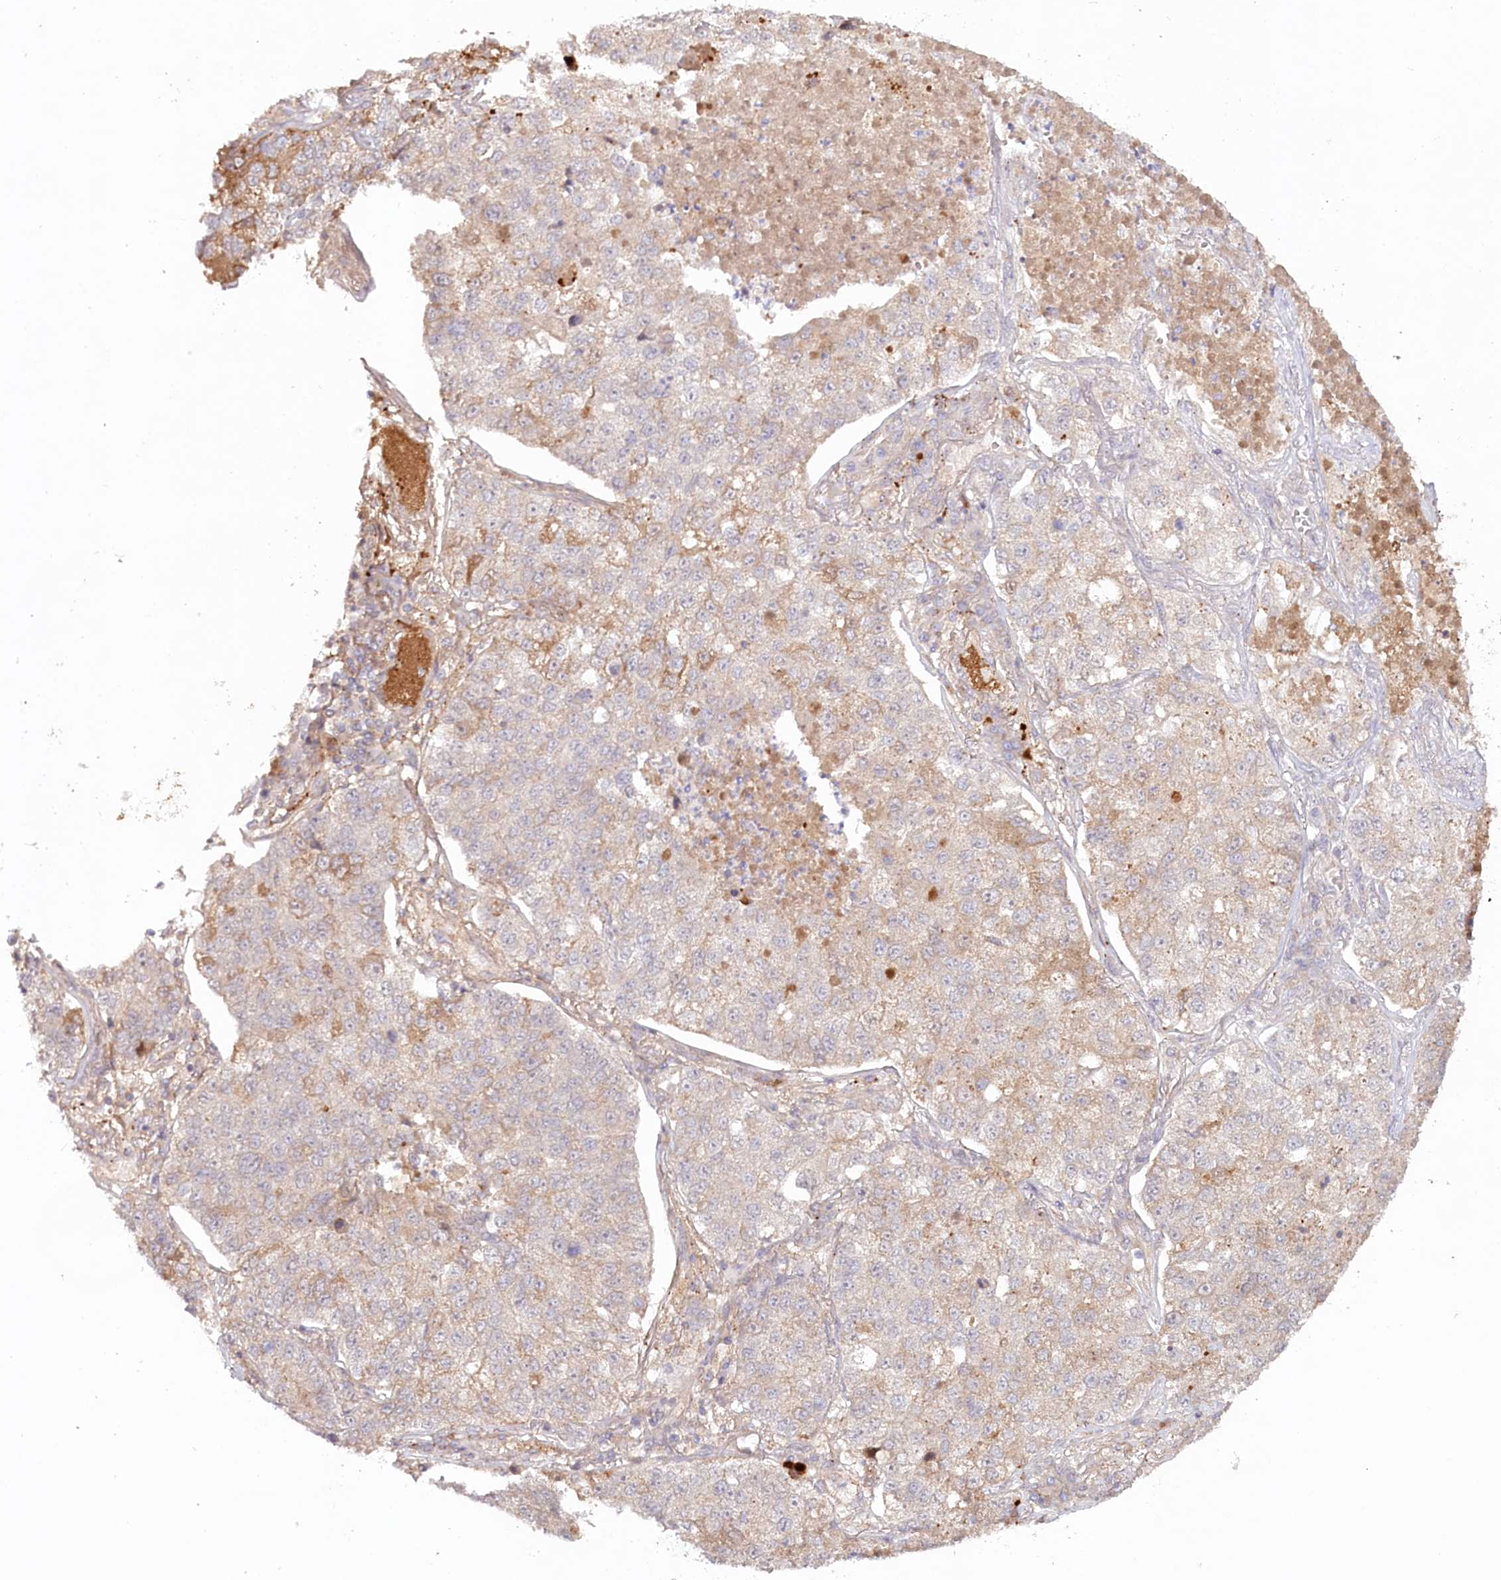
{"staining": {"intensity": "weak", "quantity": "<25%", "location": "cytoplasmic/membranous"}, "tissue": "lung cancer", "cell_type": "Tumor cells", "image_type": "cancer", "snomed": [{"axis": "morphology", "description": "Adenocarcinoma, NOS"}, {"axis": "topography", "description": "Lung"}], "caption": "Immunohistochemistry micrograph of neoplastic tissue: human lung cancer stained with DAB (3,3'-diaminobenzidine) shows no significant protein positivity in tumor cells.", "gene": "PSAPL1", "patient": {"sex": "male", "age": 49}}